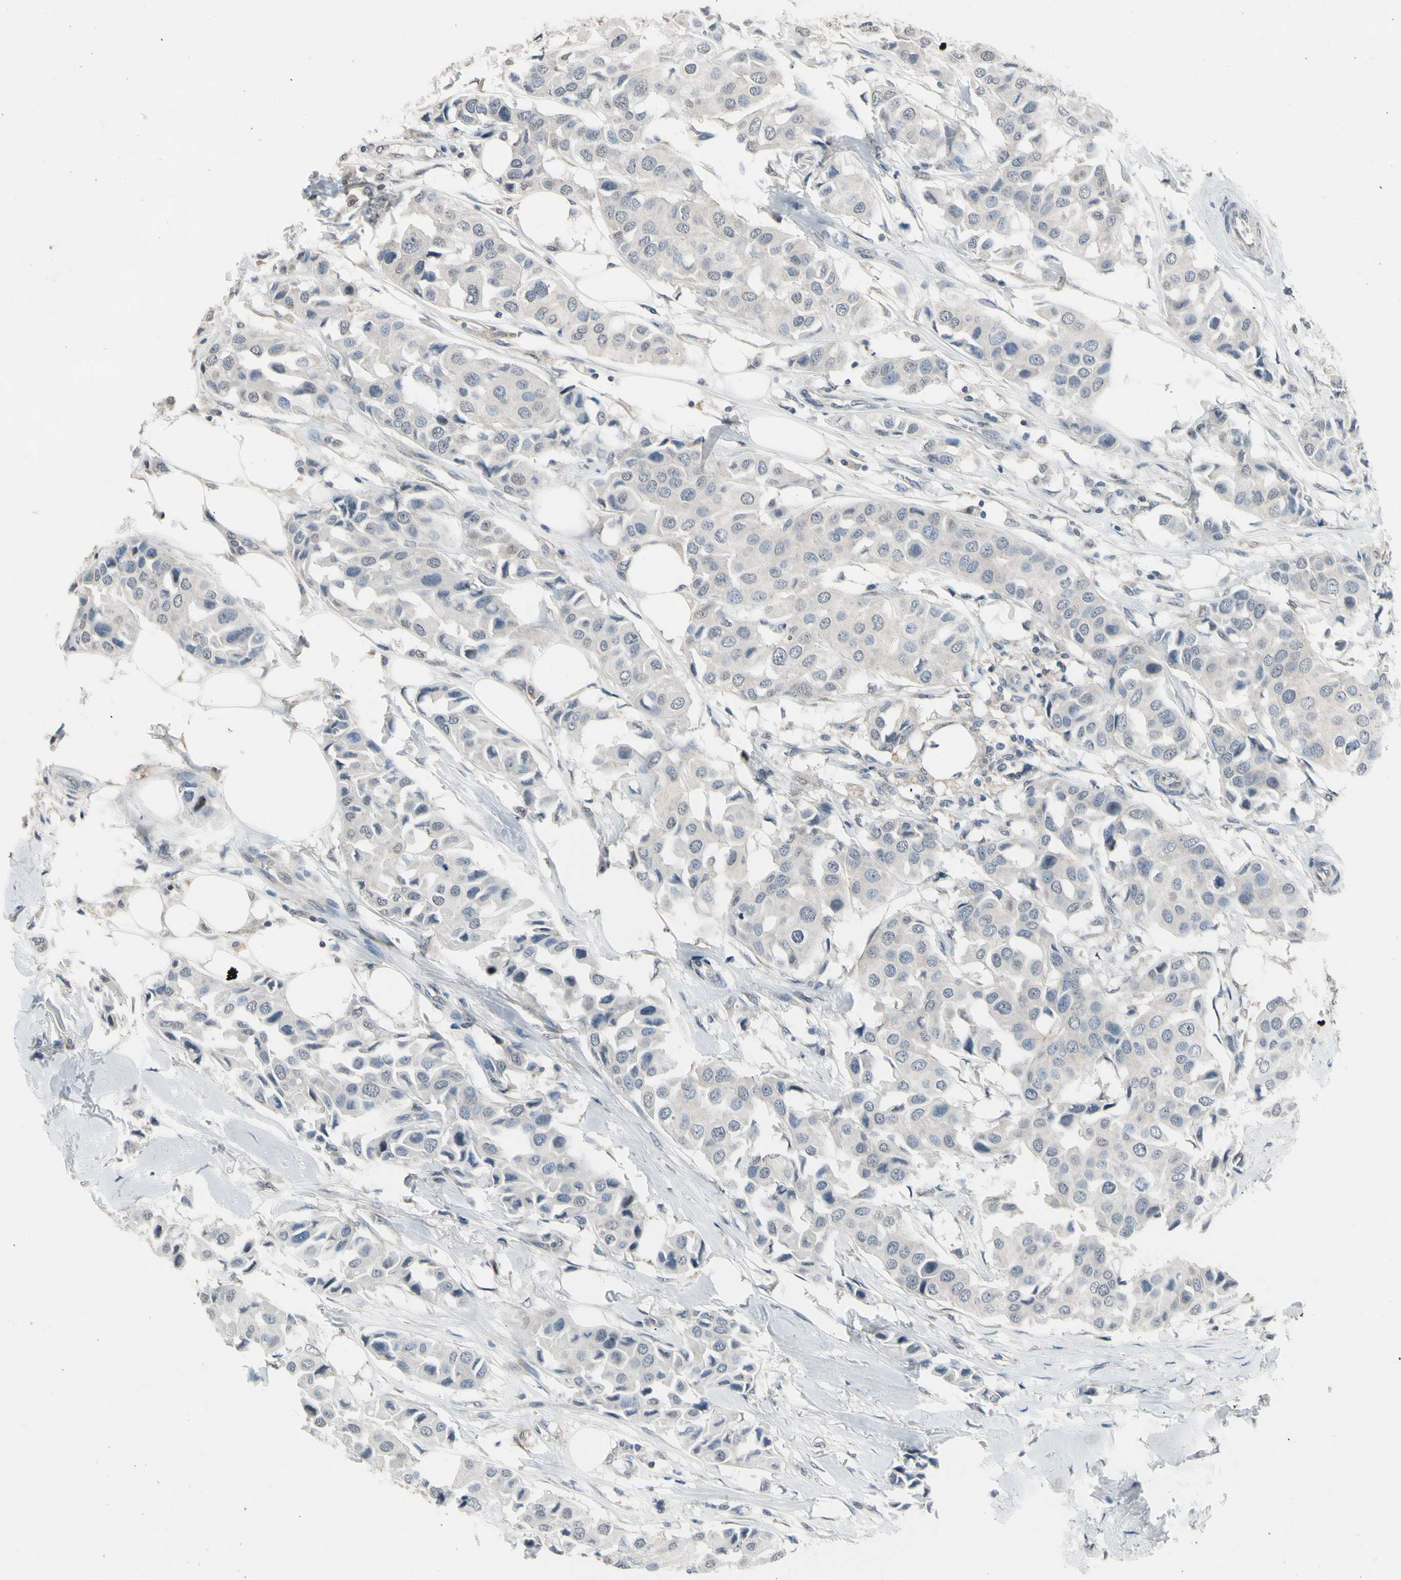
{"staining": {"intensity": "negative", "quantity": "none", "location": "none"}, "tissue": "breast cancer", "cell_type": "Tumor cells", "image_type": "cancer", "snomed": [{"axis": "morphology", "description": "Duct carcinoma"}, {"axis": "topography", "description": "Breast"}], "caption": "Breast infiltrating ductal carcinoma stained for a protein using IHC reveals no positivity tumor cells.", "gene": "SV2A", "patient": {"sex": "female", "age": 80}}